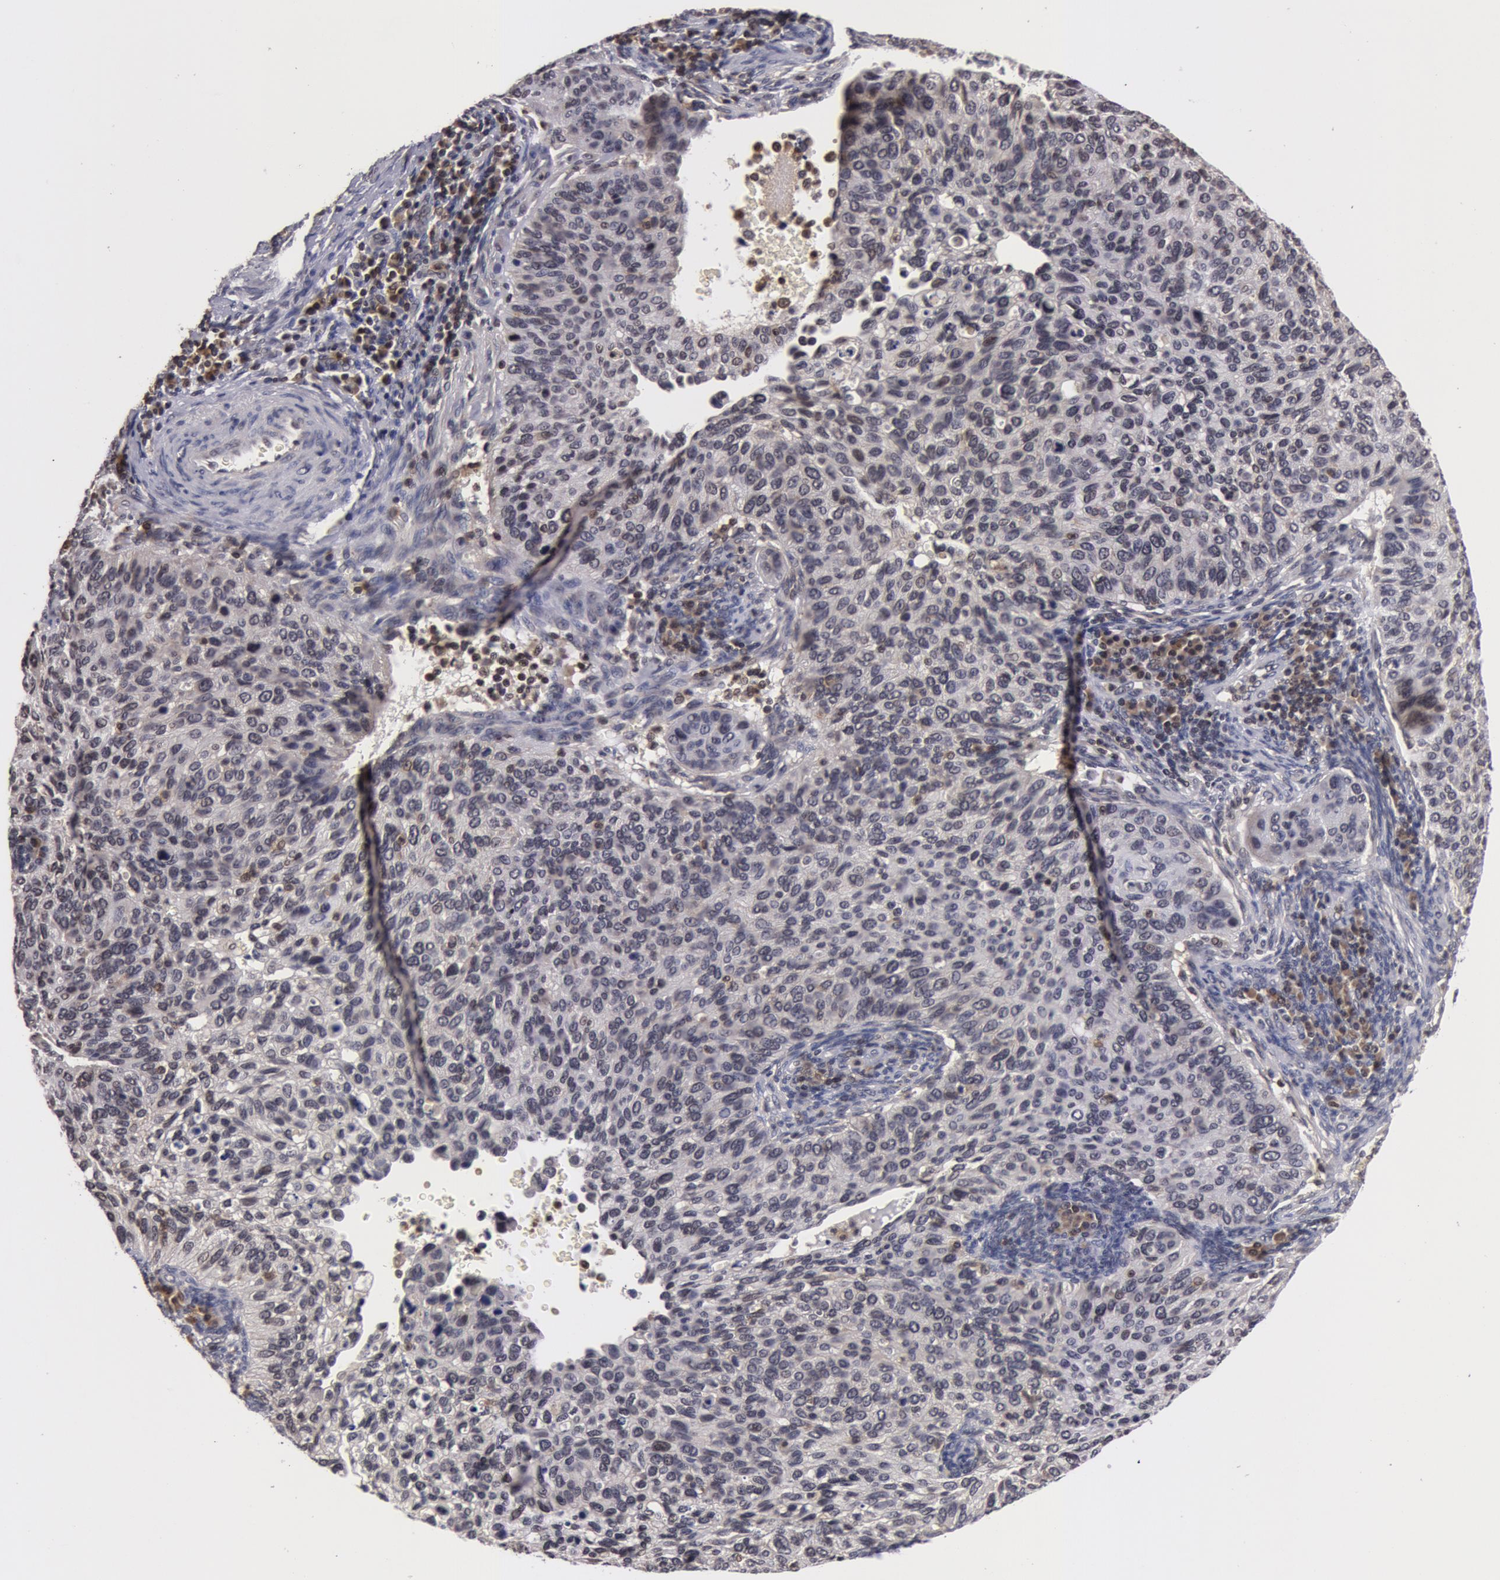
{"staining": {"intensity": "negative", "quantity": "none", "location": "none"}, "tissue": "cervical cancer", "cell_type": "Tumor cells", "image_type": "cancer", "snomed": [{"axis": "morphology", "description": "Adenocarcinoma, NOS"}, {"axis": "topography", "description": "Cervix"}], "caption": "Tumor cells are negative for brown protein staining in adenocarcinoma (cervical). The staining is performed using DAB (3,3'-diaminobenzidine) brown chromogen with nuclei counter-stained in using hematoxylin.", "gene": "ZNF350", "patient": {"sex": "female", "age": 29}}